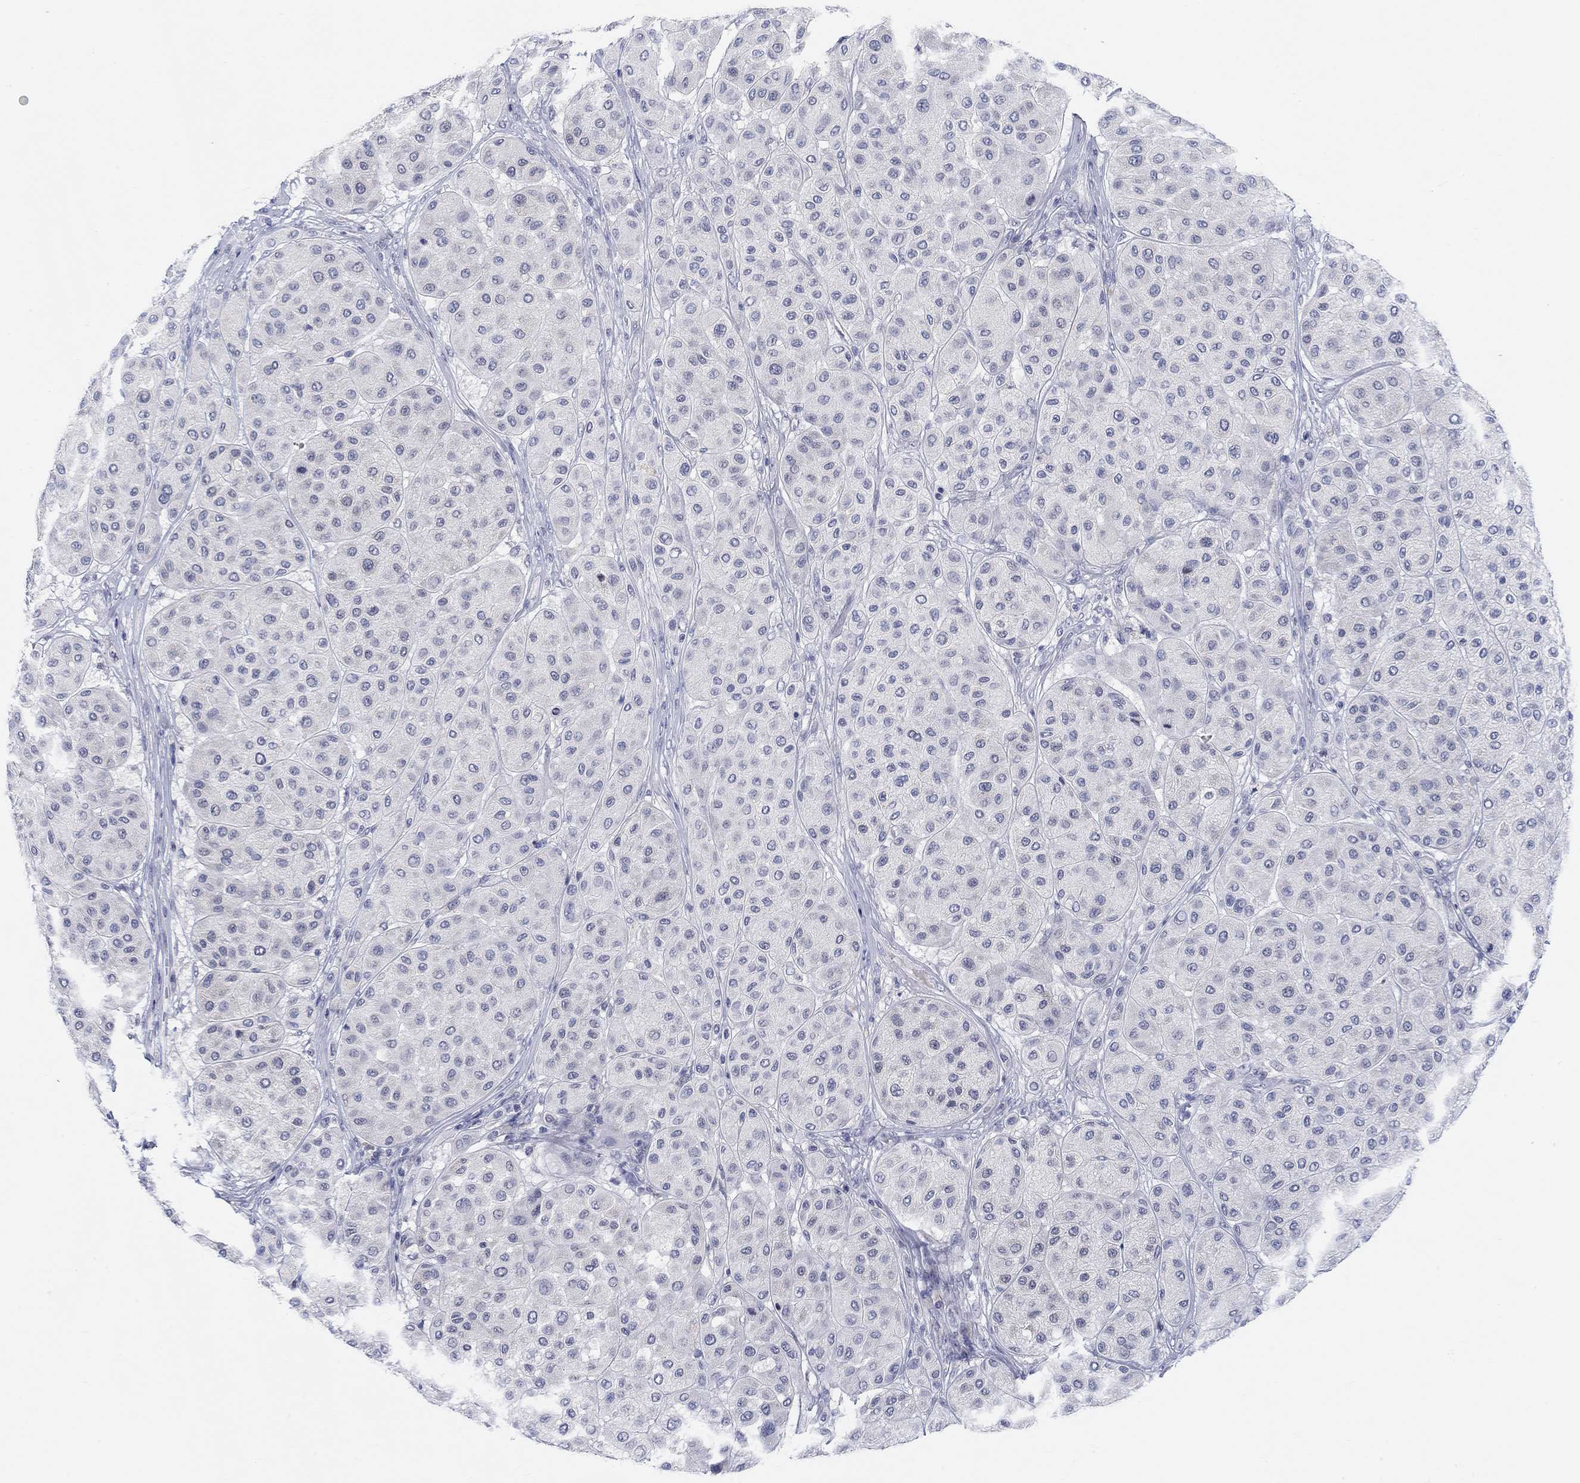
{"staining": {"intensity": "negative", "quantity": "none", "location": "none"}, "tissue": "melanoma", "cell_type": "Tumor cells", "image_type": "cancer", "snomed": [{"axis": "morphology", "description": "Malignant melanoma, Metastatic site"}, {"axis": "topography", "description": "Smooth muscle"}], "caption": "Immunohistochemistry (IHC) micrograph of neoplastic tissue: human malignant melanoma (metastatic site) stained with DAB exhibits no significant protein expression in tumor cells. (IHC, brightfield microscopy, high magnification).", "gene": "ATP6V1E2", "patient": {"sex": "male", "age": 41}}